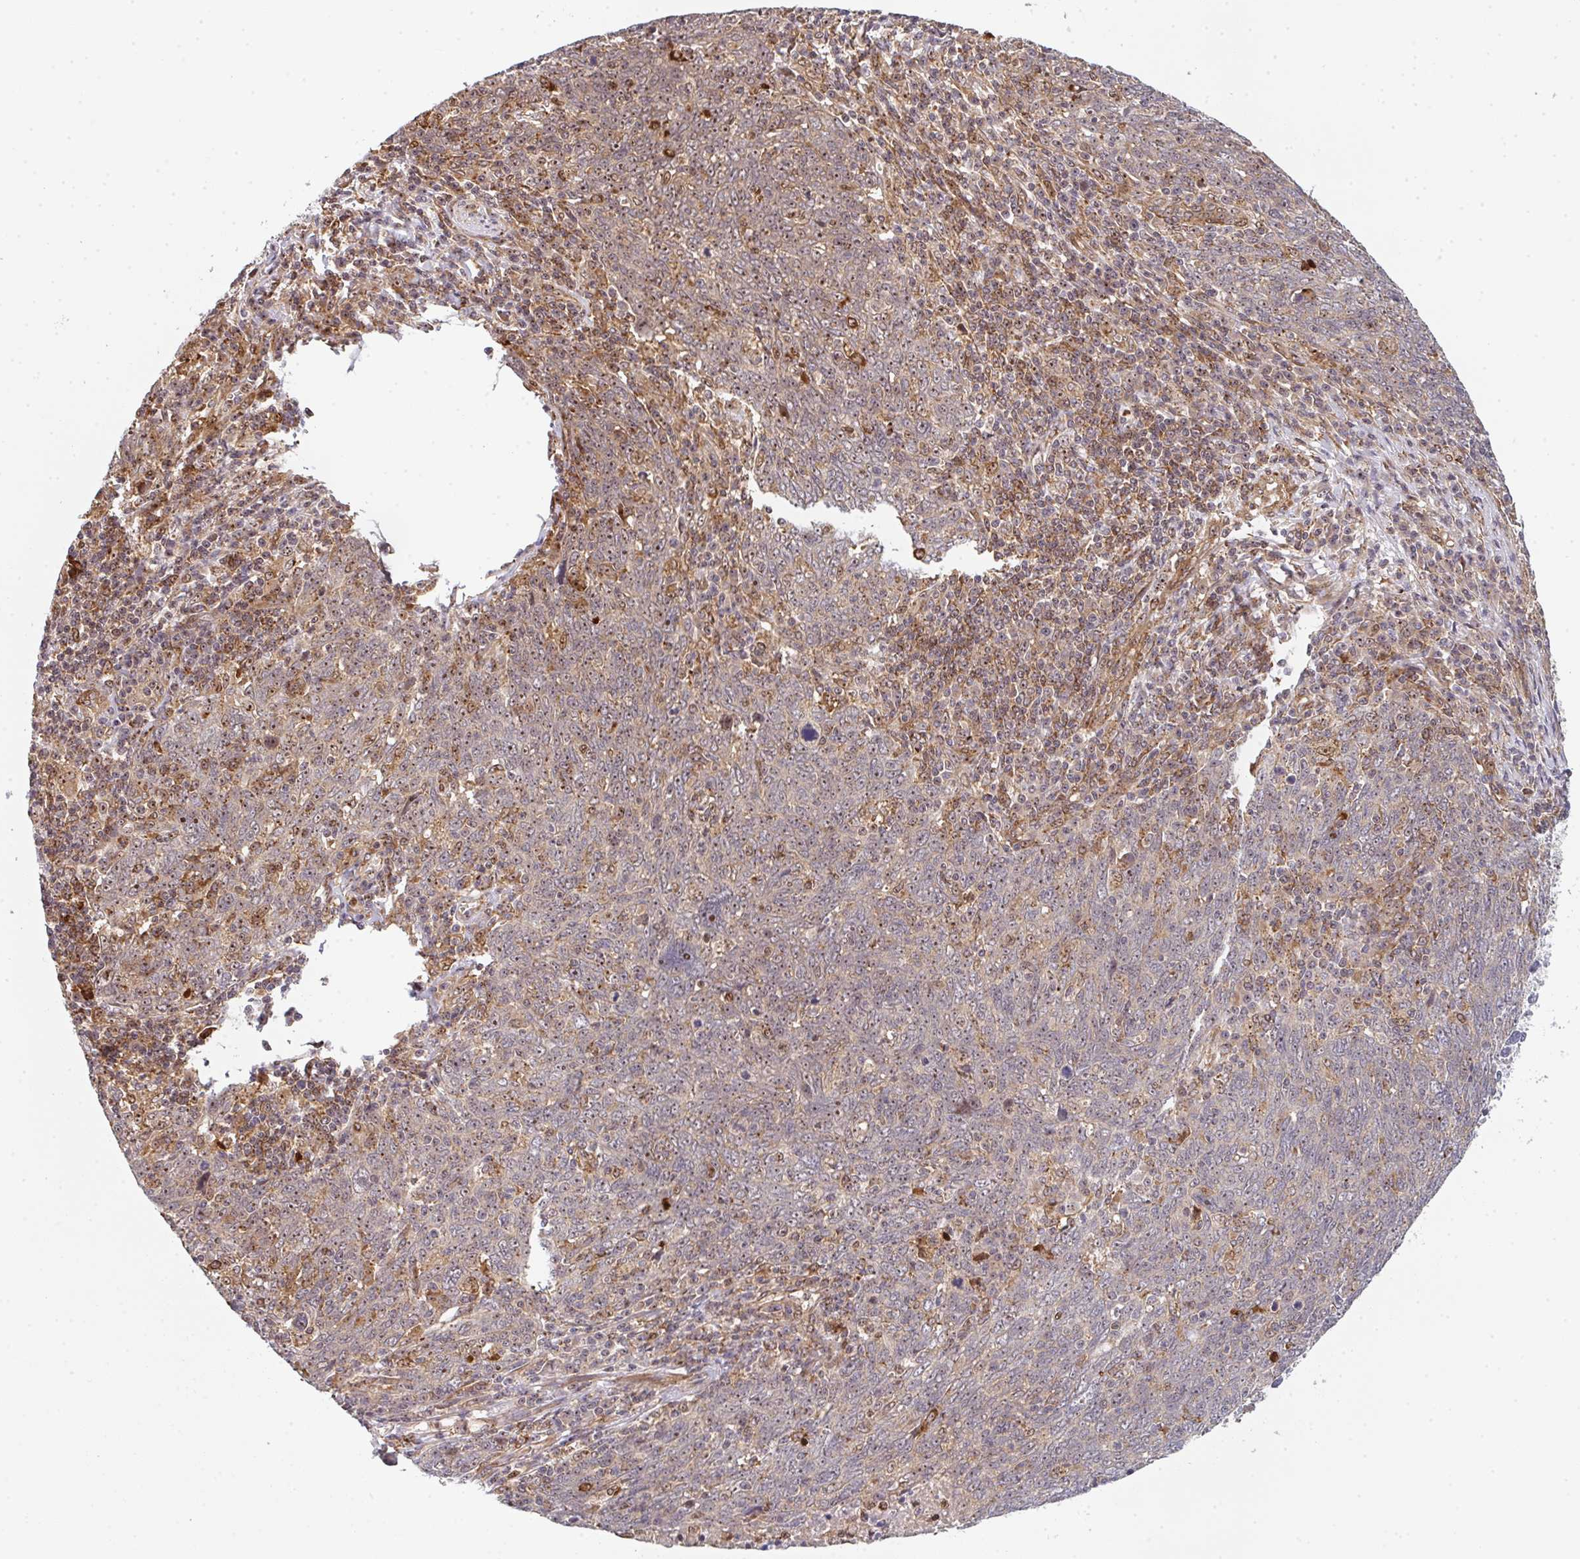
{"staining": {"intensity": "weak", "quantity": "25%-75%", "location": "nuclear"}, "tissue": "lung cancer", "cell_type": "Tumor cells", "image_type": "cancer", "snomed": [{"axis": "morphology", "description": "Squamous cell carcinoma, NOS"}, {"axis": "topography", "description": "Lung"}], "caption": "Lung cancer (squamous cell carcinoma) stained with DAB IHC demonstrates low levels of weak nuclear positivity in about 25%-75% of tumor cells.", "gene": "SIMC1", "patient": {"sex": "female", "age": 72}}